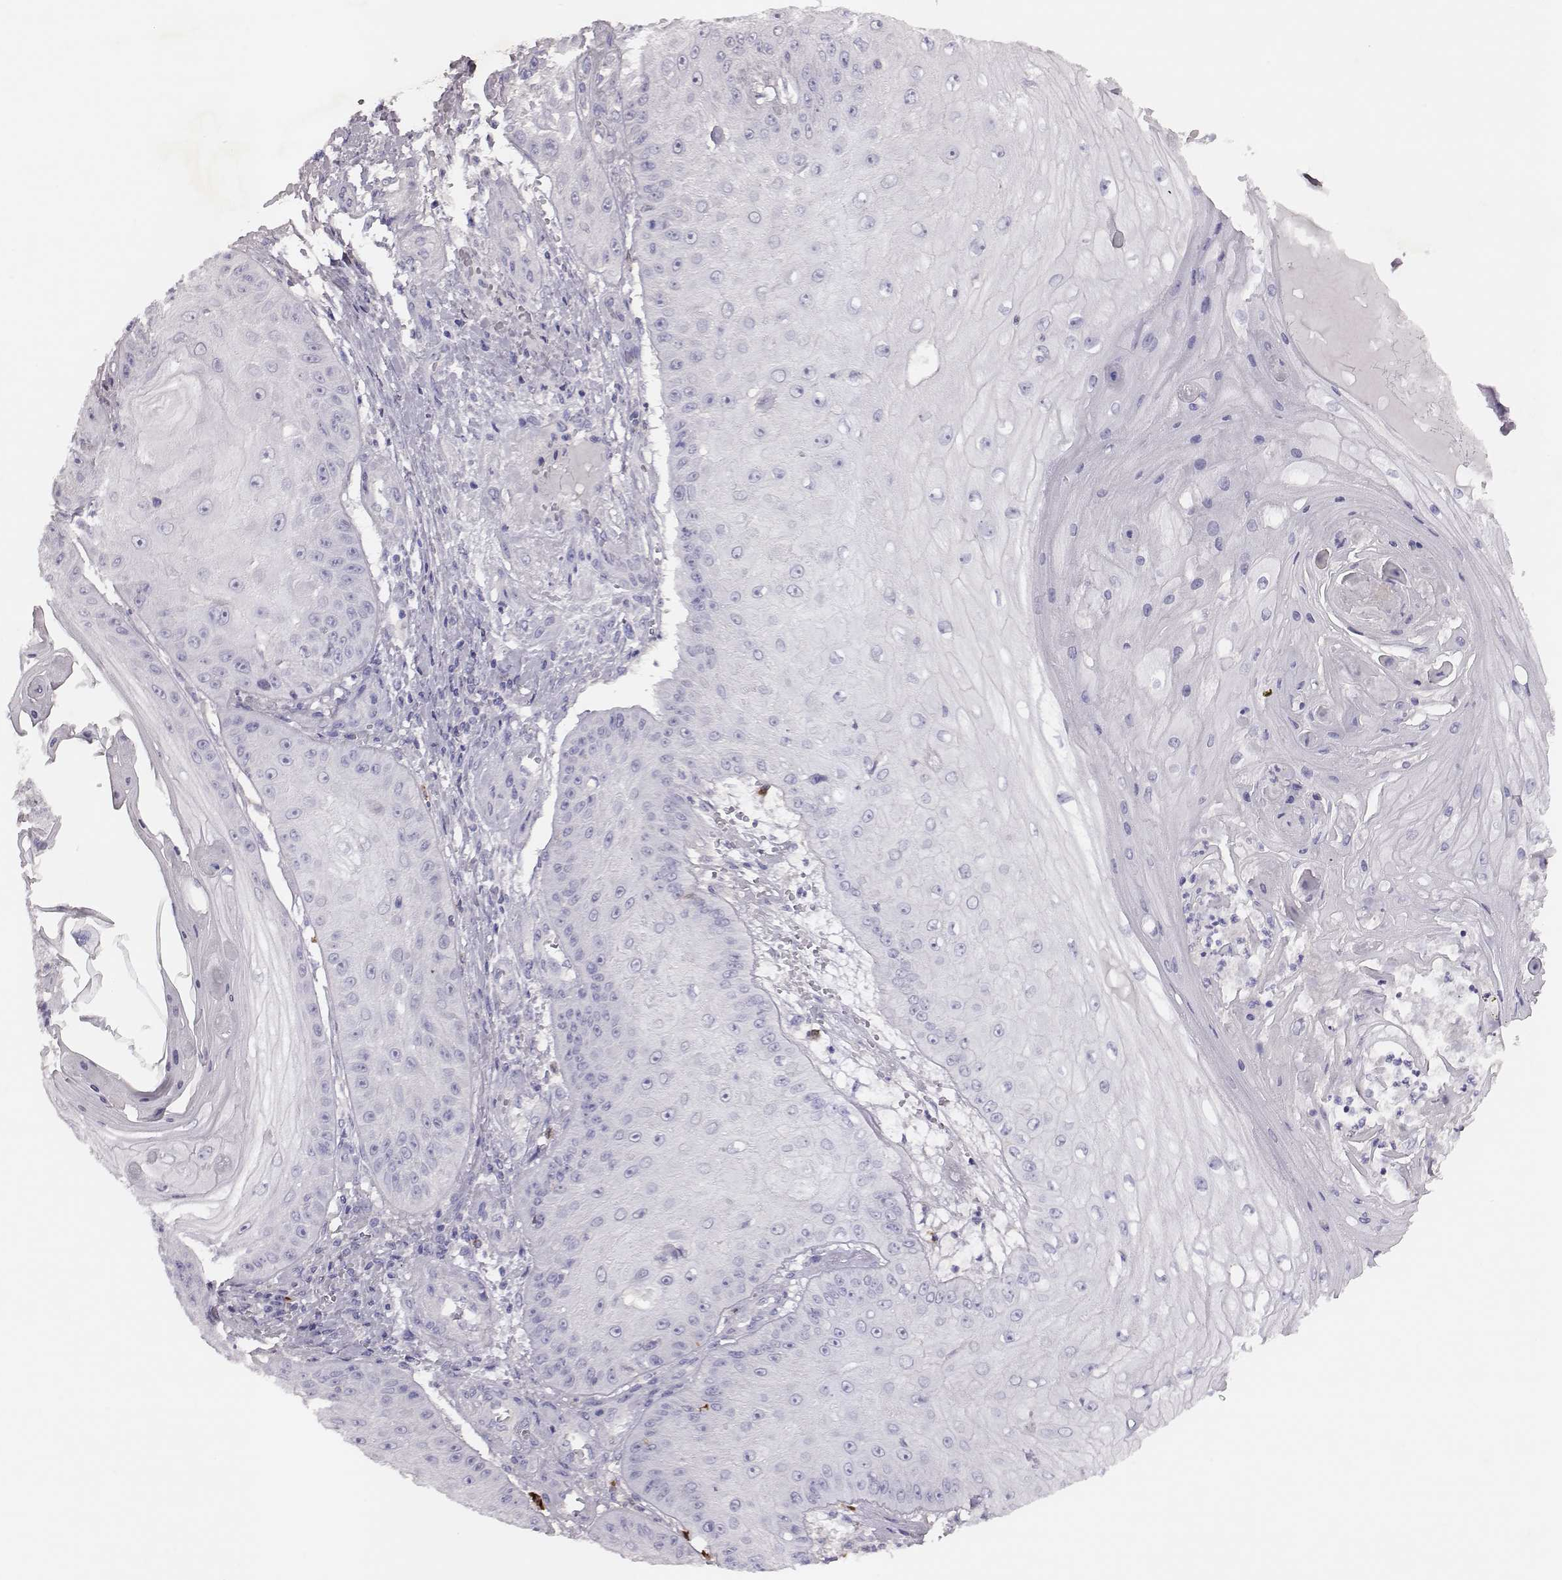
{"staining": {"intensity": "negative", "quantity": "none", "location": "none"}, "tissue": "skin cancer", "cell_type": "Tumor cells", "image_type": "cancer", "snomed": [{"axis": "morphology", "description": "Squamous cell carcinoma, NOS"}, {"axis": "topography", "description": "Skin"}], "caption": "Protein analysis of skin cancer (squamous cell carcinoma) displays no significant staining in tumor cells.", "gene": "P2RY10", "patient": {"sex": "male", "age": 70}}